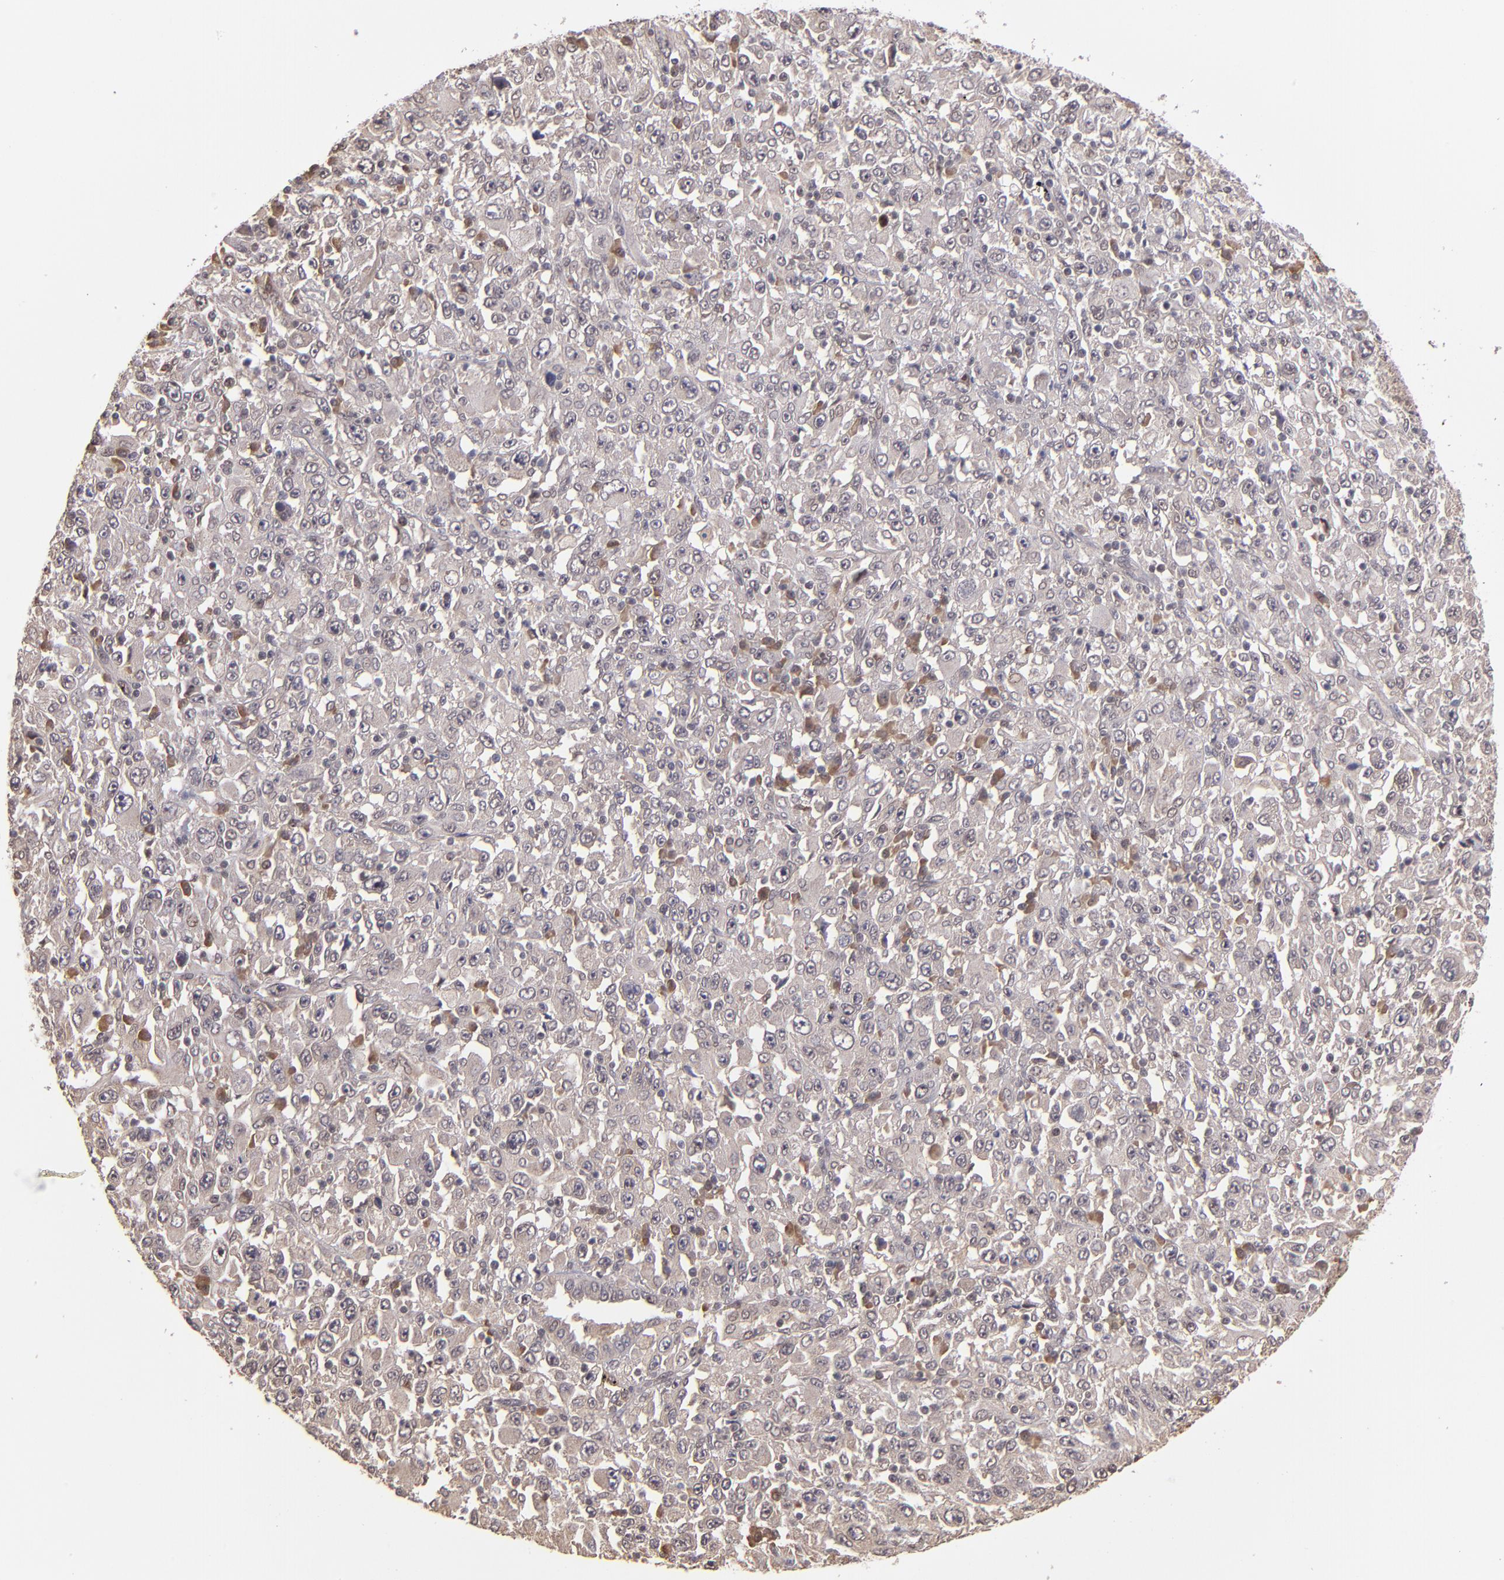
{"staining": {"intensity": "negative", "quantity": "none", "location": "none"}, "tissue": "melanoma", "cell_type": "Tumor cells", "image_type": "cancer", "snomed": [{"axis": "morphology", "description": "Malignant melanoma, Metastatic site"}, {"axis": "topography", "description": "Skin"}], "caption": "Human melanoma stained for a protein using immunohistochemistry exhibits no staining in tumor cells.", "gene": "ABHD12B", "patient": {"sex": "female", "age": 56}}